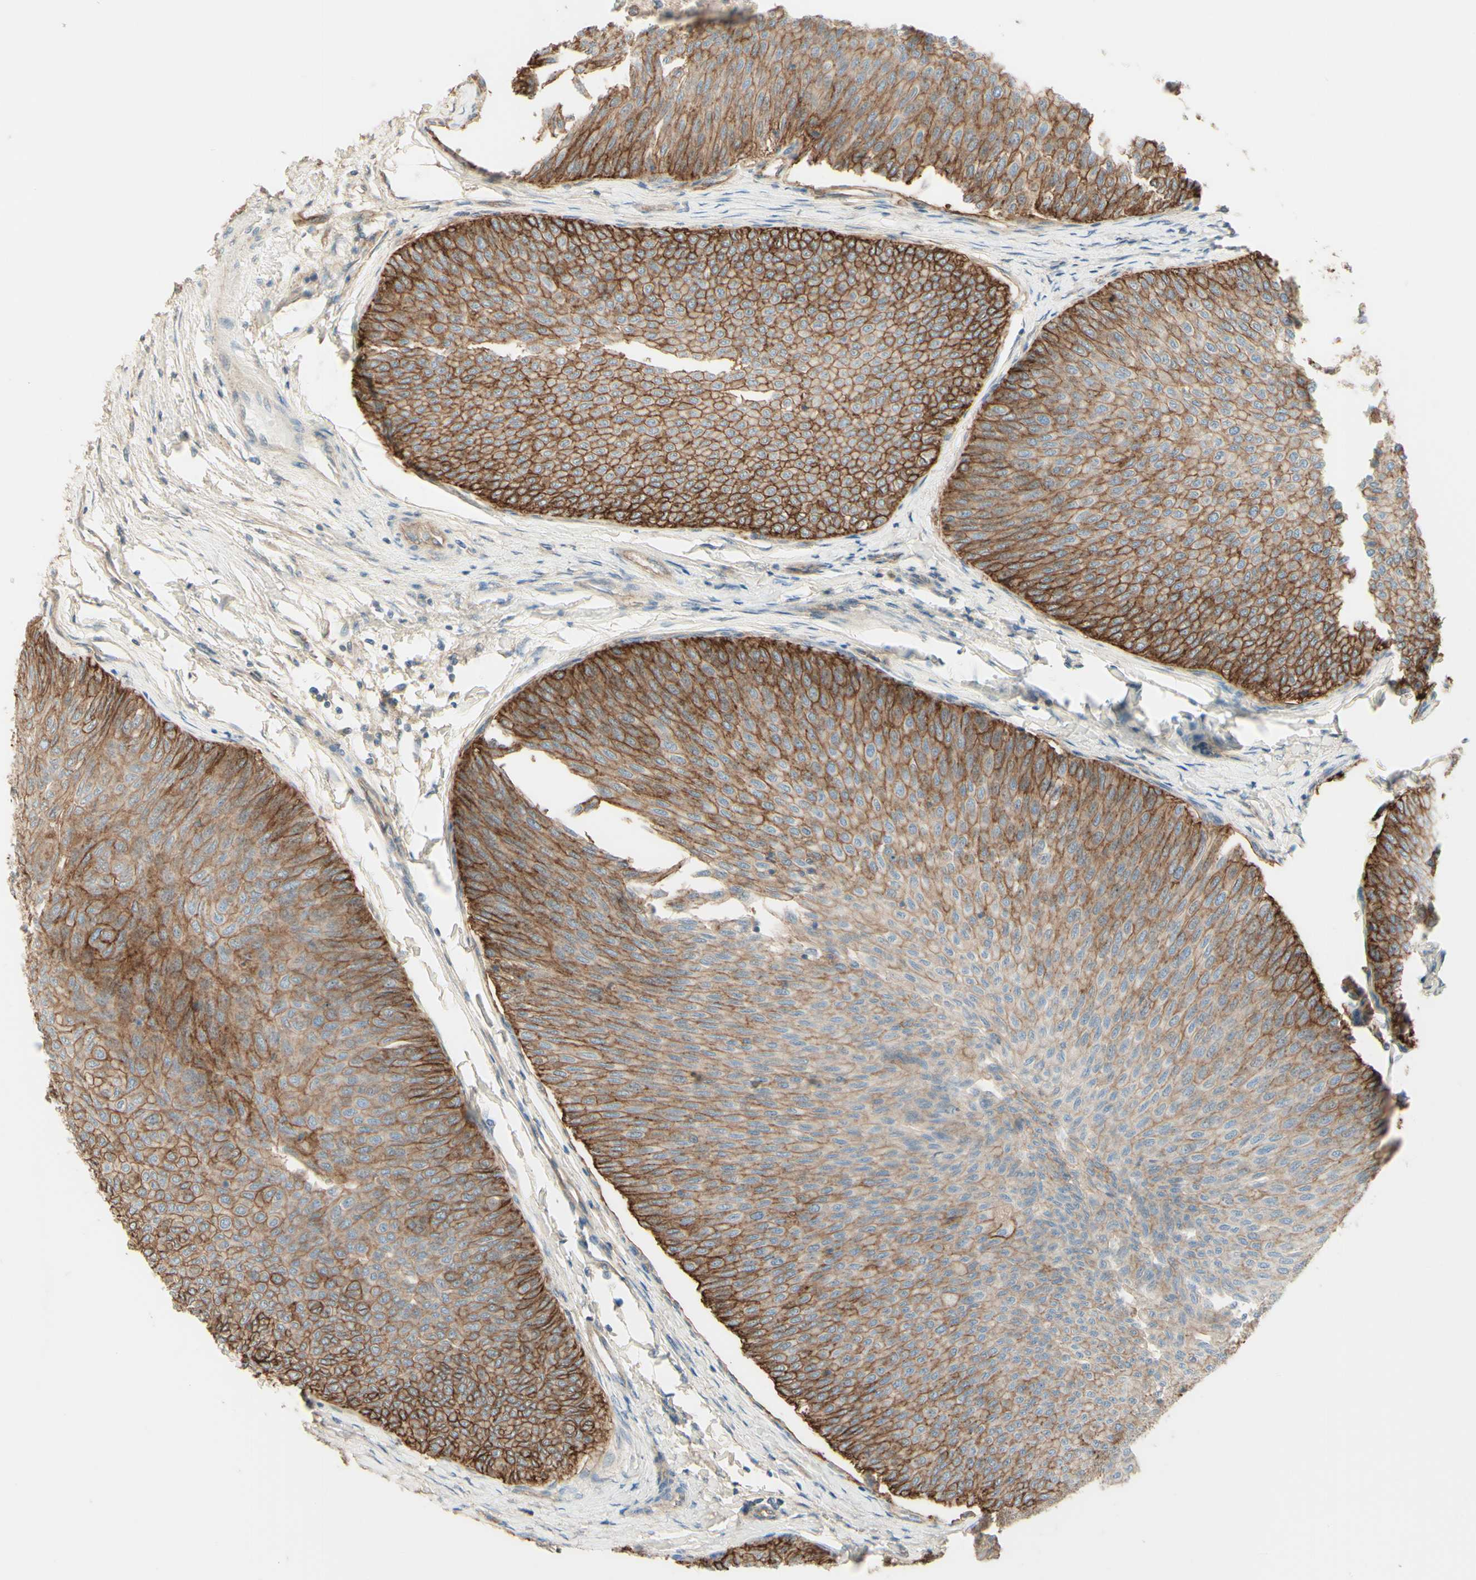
{"staining": {"intensity": "moderate", "quantity": ">75%", "location": "cytoplasmic/membranous"}, "tissue": "urothelial cancer", "cell_type": "Tumor cells", "image_type": "cancer", "snomed": [{"axis": "morphology", "description": "Urothelial carcinoma, Low grade"}, {"axis": "topography", "description": "Urinary bladder"}], "caption": "A high-resolution photomicrograph shows immunohistochemistry staining of low-grade urothelial carcinoma, which shows moderate cytoplasmic/membranous expression in about >75% of tumor cells. (DAB = brown stain, brightfield microscopy at high magnification).", "gene": "RNF149", "patient": {"sex": "male", "age": 78}}